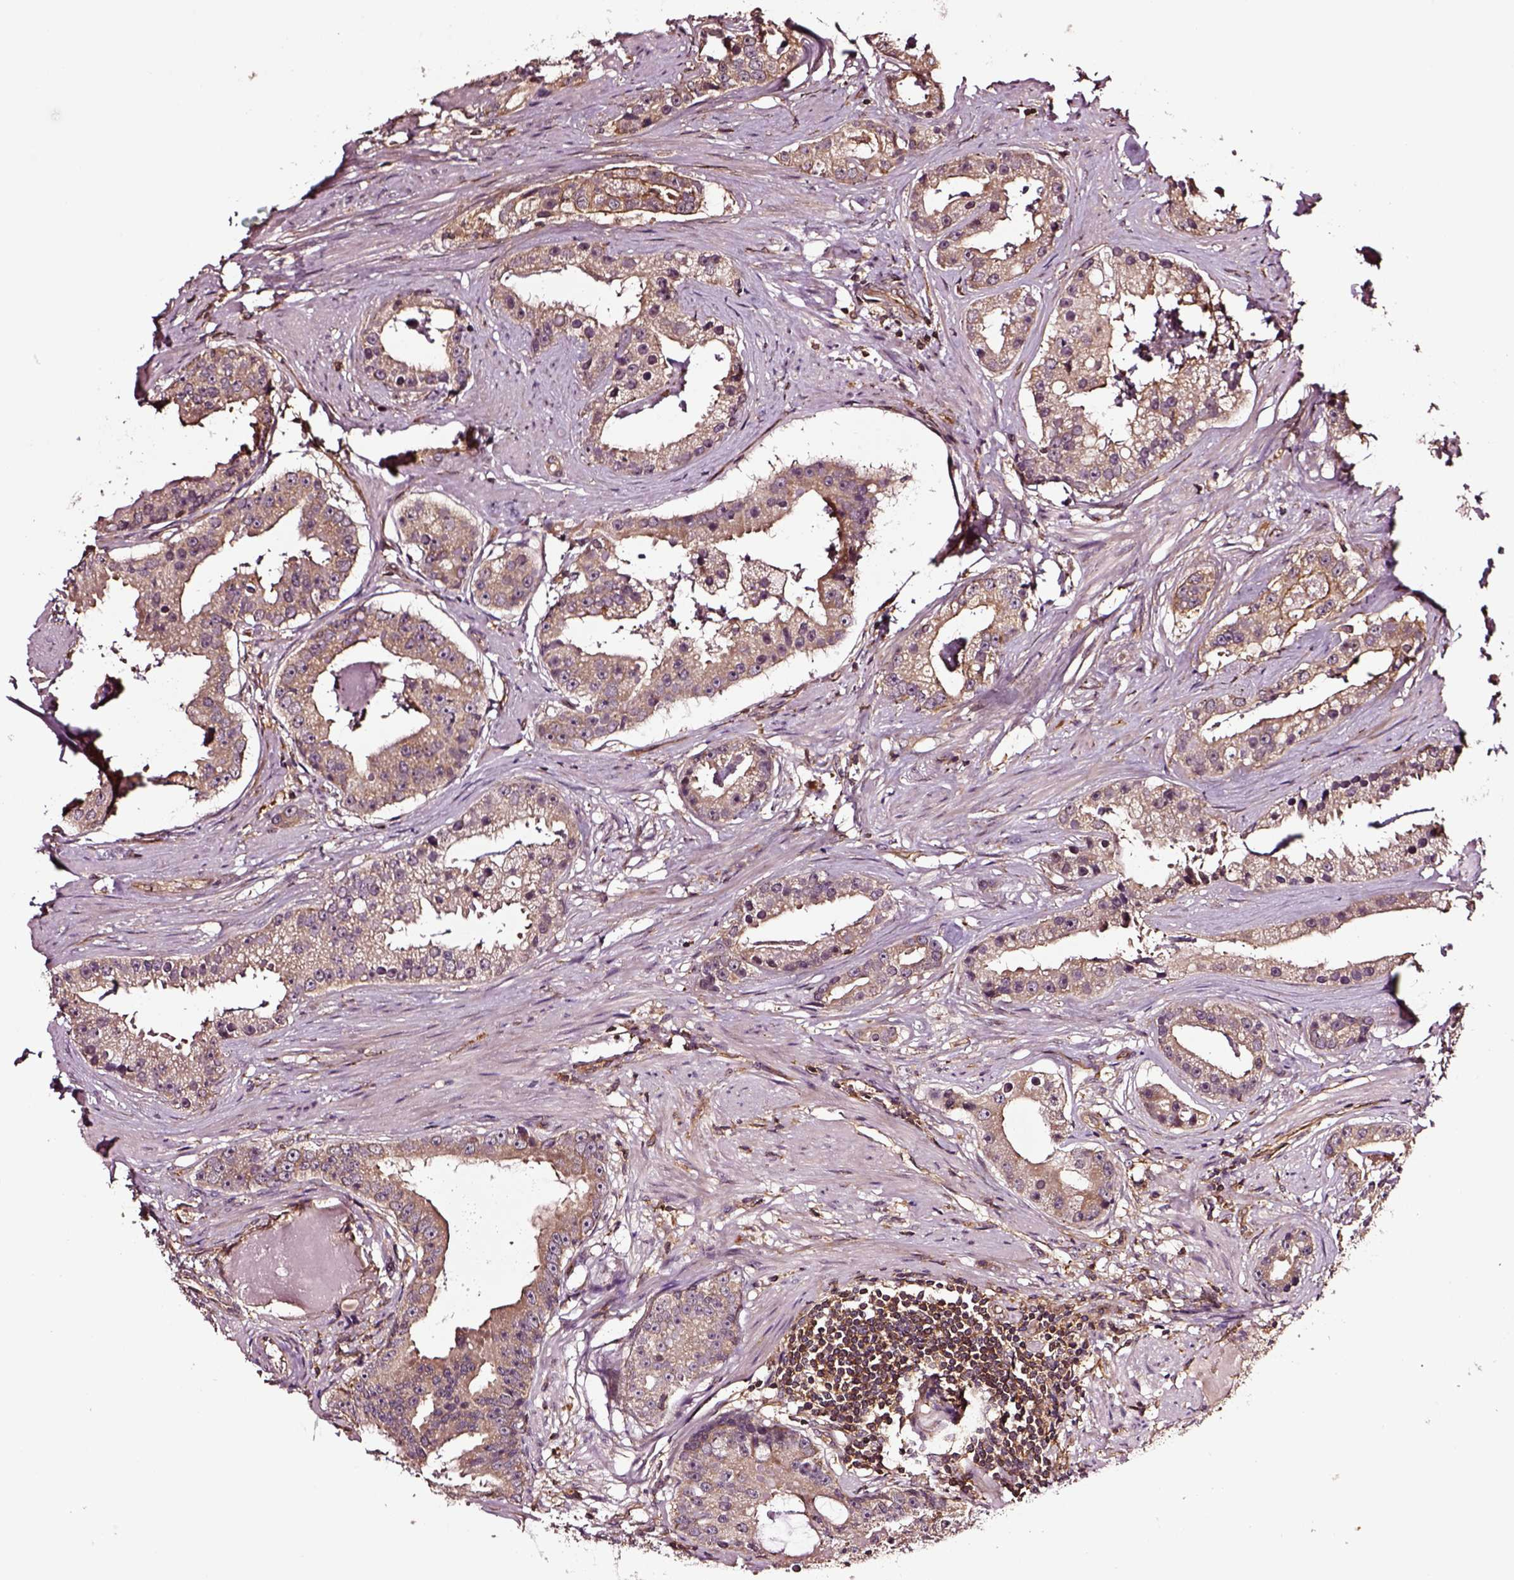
{"staining": {"intensity": "moderate", "quantity": ">75%", "location": "cytoplasmic/membranous"}, "tissue": "prostate cancer", "cell_type": "Tumor cells", "image_type": "cancer", "snomed": [{"axis": "morphology", "description": "Adenocarcinoma, NOS"}, {"axis": "topography", "description": "Prostate and seminal vesicle, NOS"}, {"axis": "topography", "description": "Prostate"}], "caption": "About >75% of tumor cells in prostate cancer (adenocarcinoma) display moderate cytoplasmic/membranous protein positivity as visualized by brown immunohistochemical staining.", "gene": "RASSF5", "patient": {"sex": "male", "age": 44}}